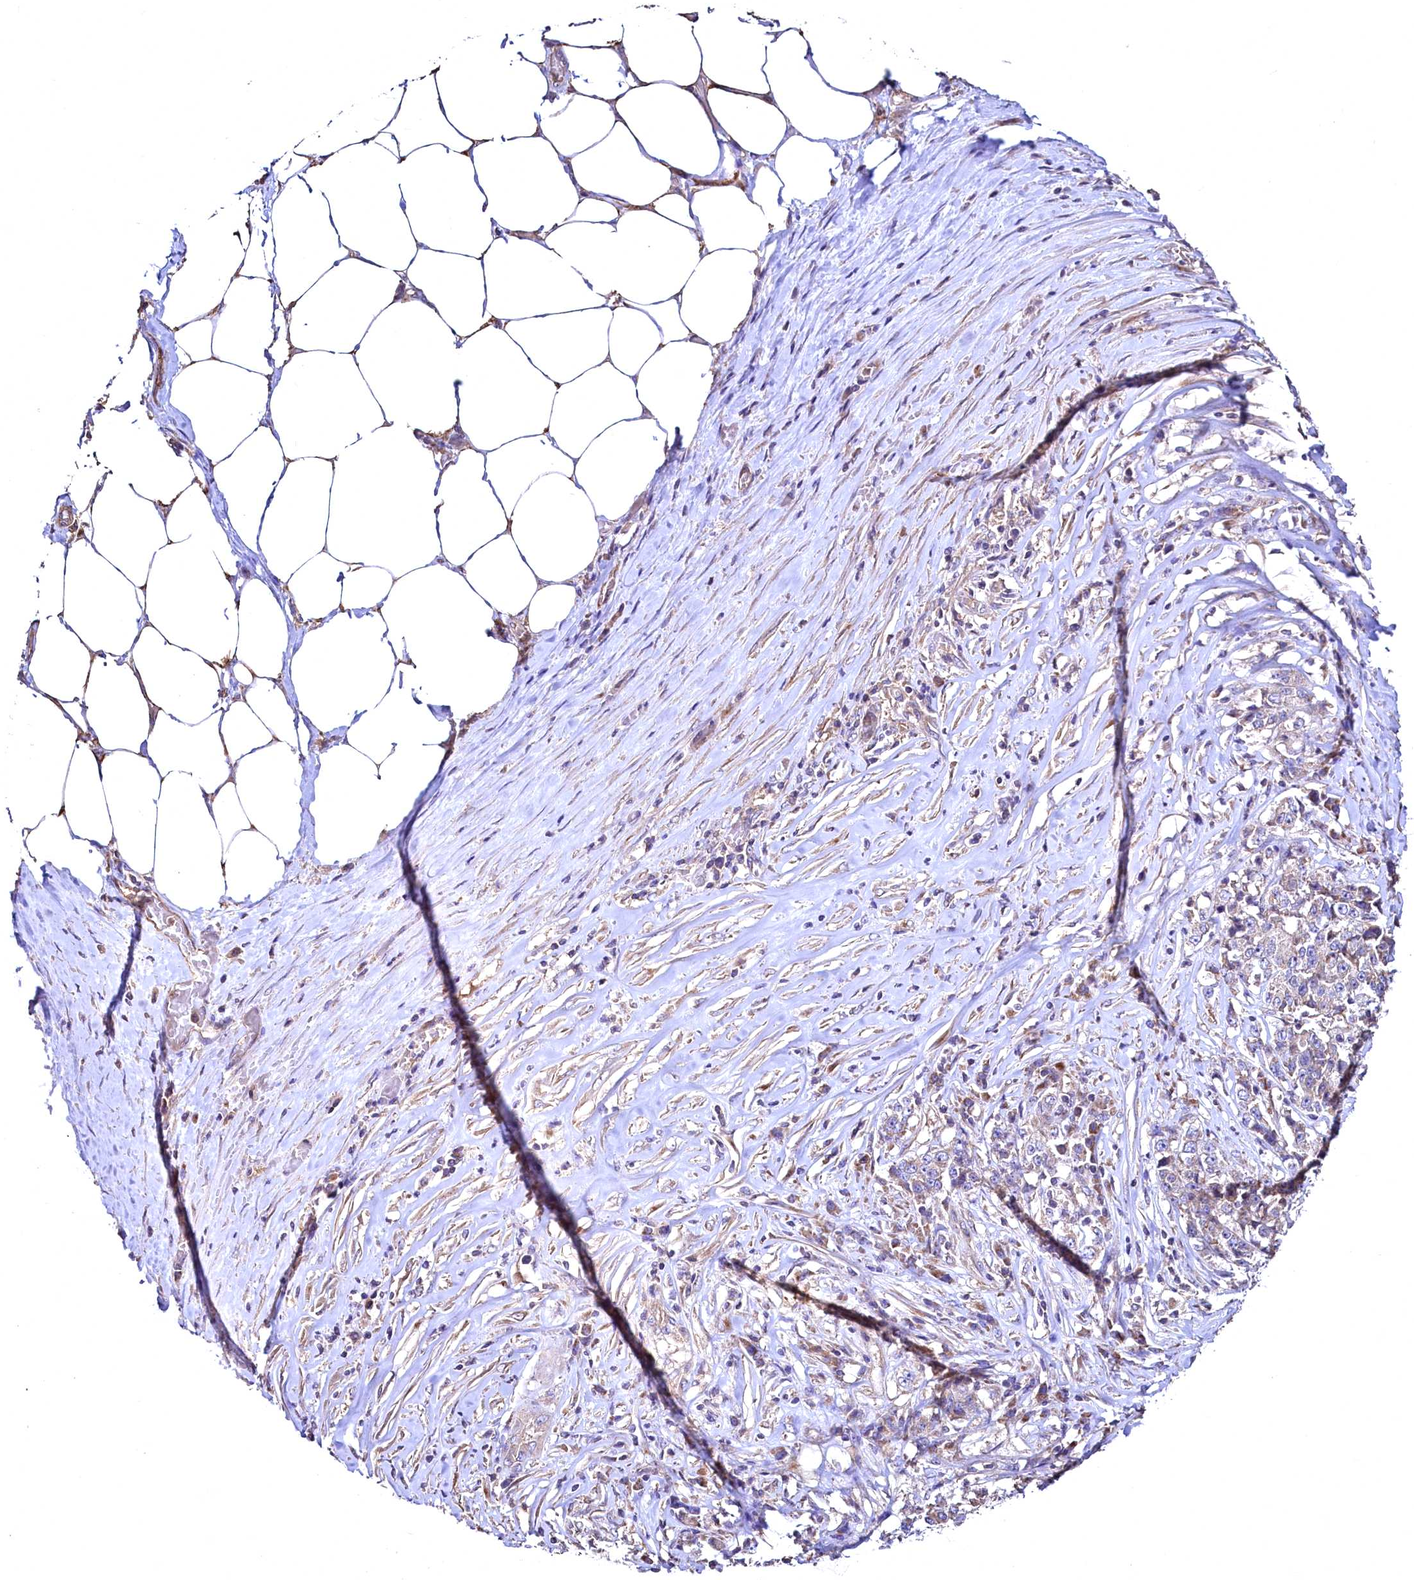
{"staining": {"intensity": "weak", "quantity": ">75%", "location": "cytoplasmic/membranous"}, "tissue": "stomach cancer", "cell_type": "Tumor cells", "image_type": "cancer", "snomed": [{"axis": "morphology", "description": "Adenocarcinoma, NOS"}, {"axis": "topography", "description": "Stomach"}], "caption": "Weak cytoplasmic/membranous positivity for a protein is seen in approximately >75% of tumor cells of stomach adenocarcinoma using immunohistochemistry.", "gene": "TBCEL", "patient": {"sex": "male", "age": 59}}